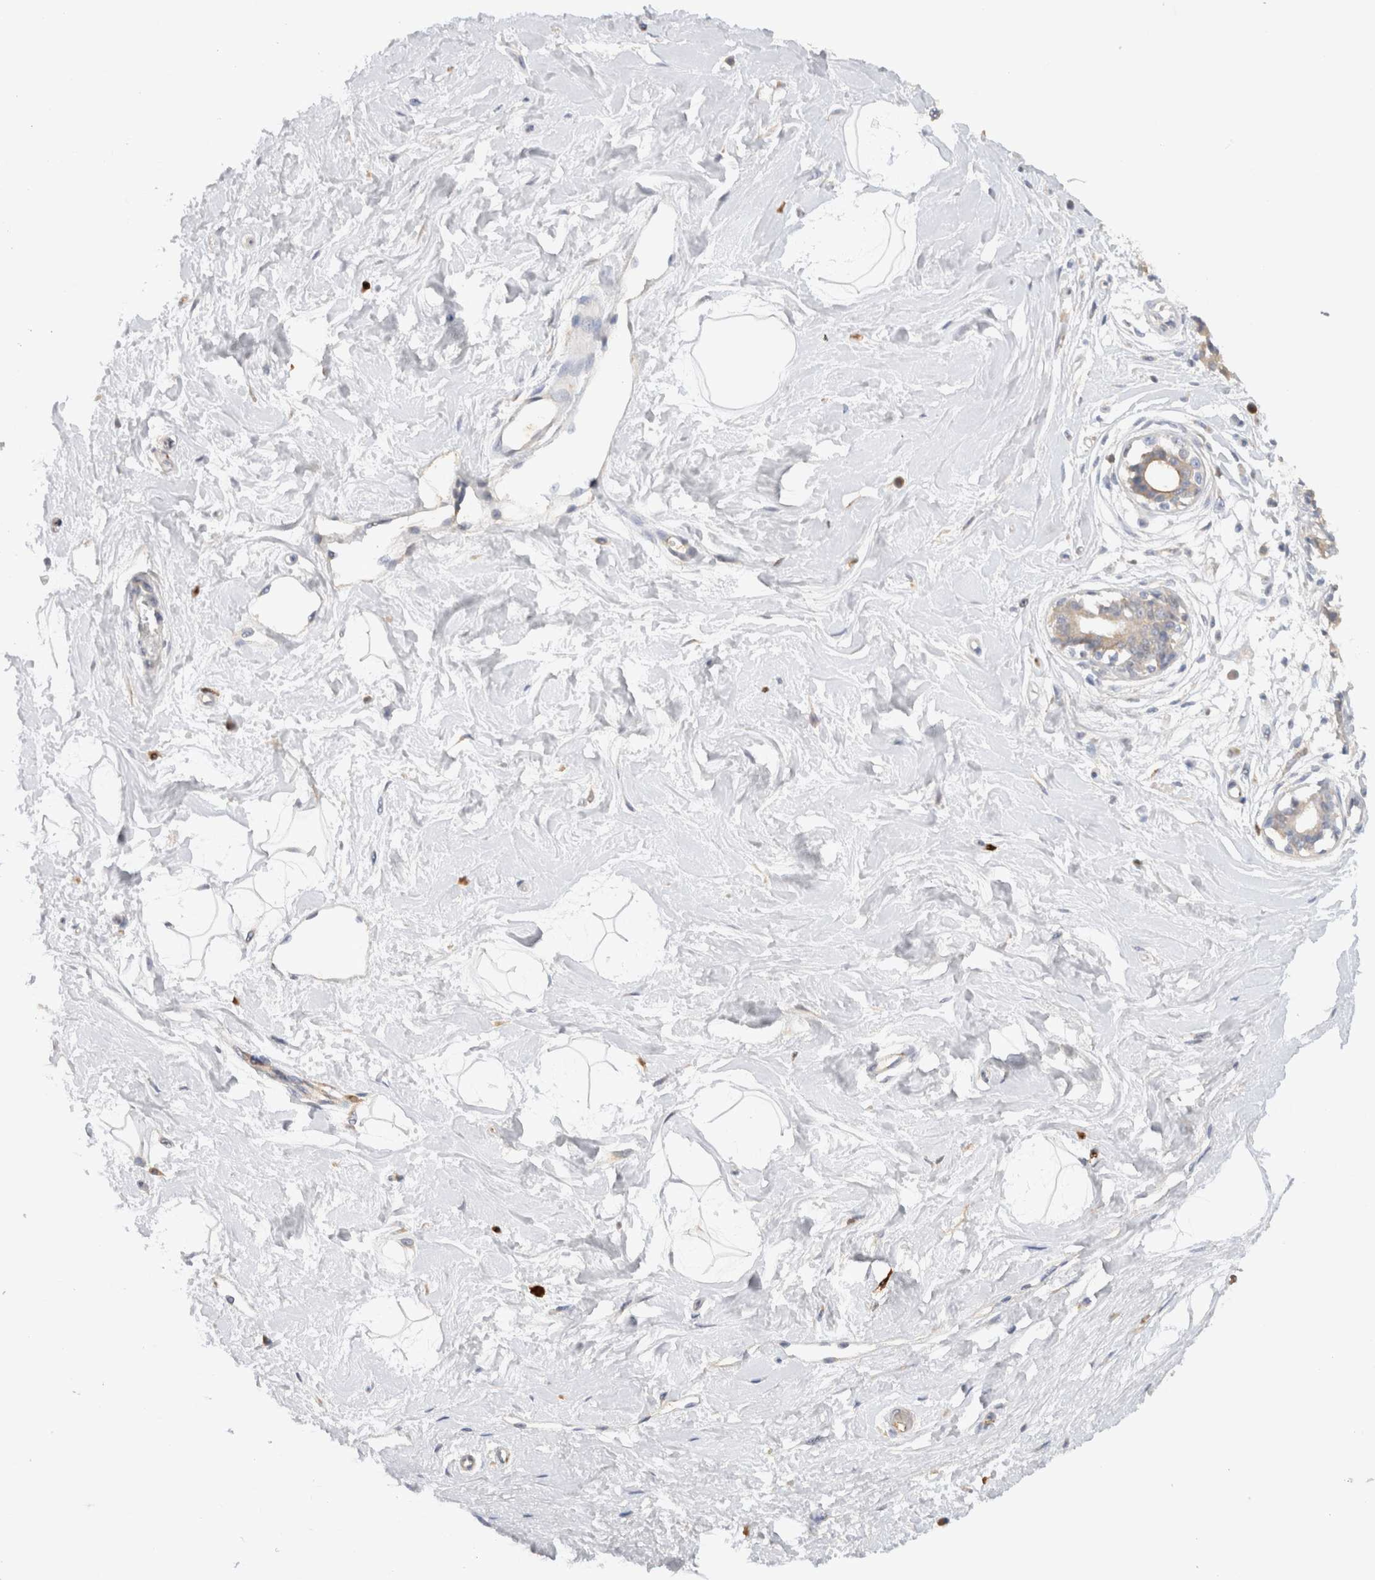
{"staining": {"intensity": "negative", "quantity": "none", "location": "none"}, "tissue": "breast", "cell_type": "Adipocytes", "image_type": "normal", "snomed": [{"axis": "morphology", "description": "Normal tissue, NOS"}, {"axis": "topography", "description": "Breast"}], "caption": "Human breast stained for a protein using immunohistochemistry (IHC) exhibits no staining in adipocytes.", "gene": "GAS1", "patient": {"sex": "female", "age": 45}}